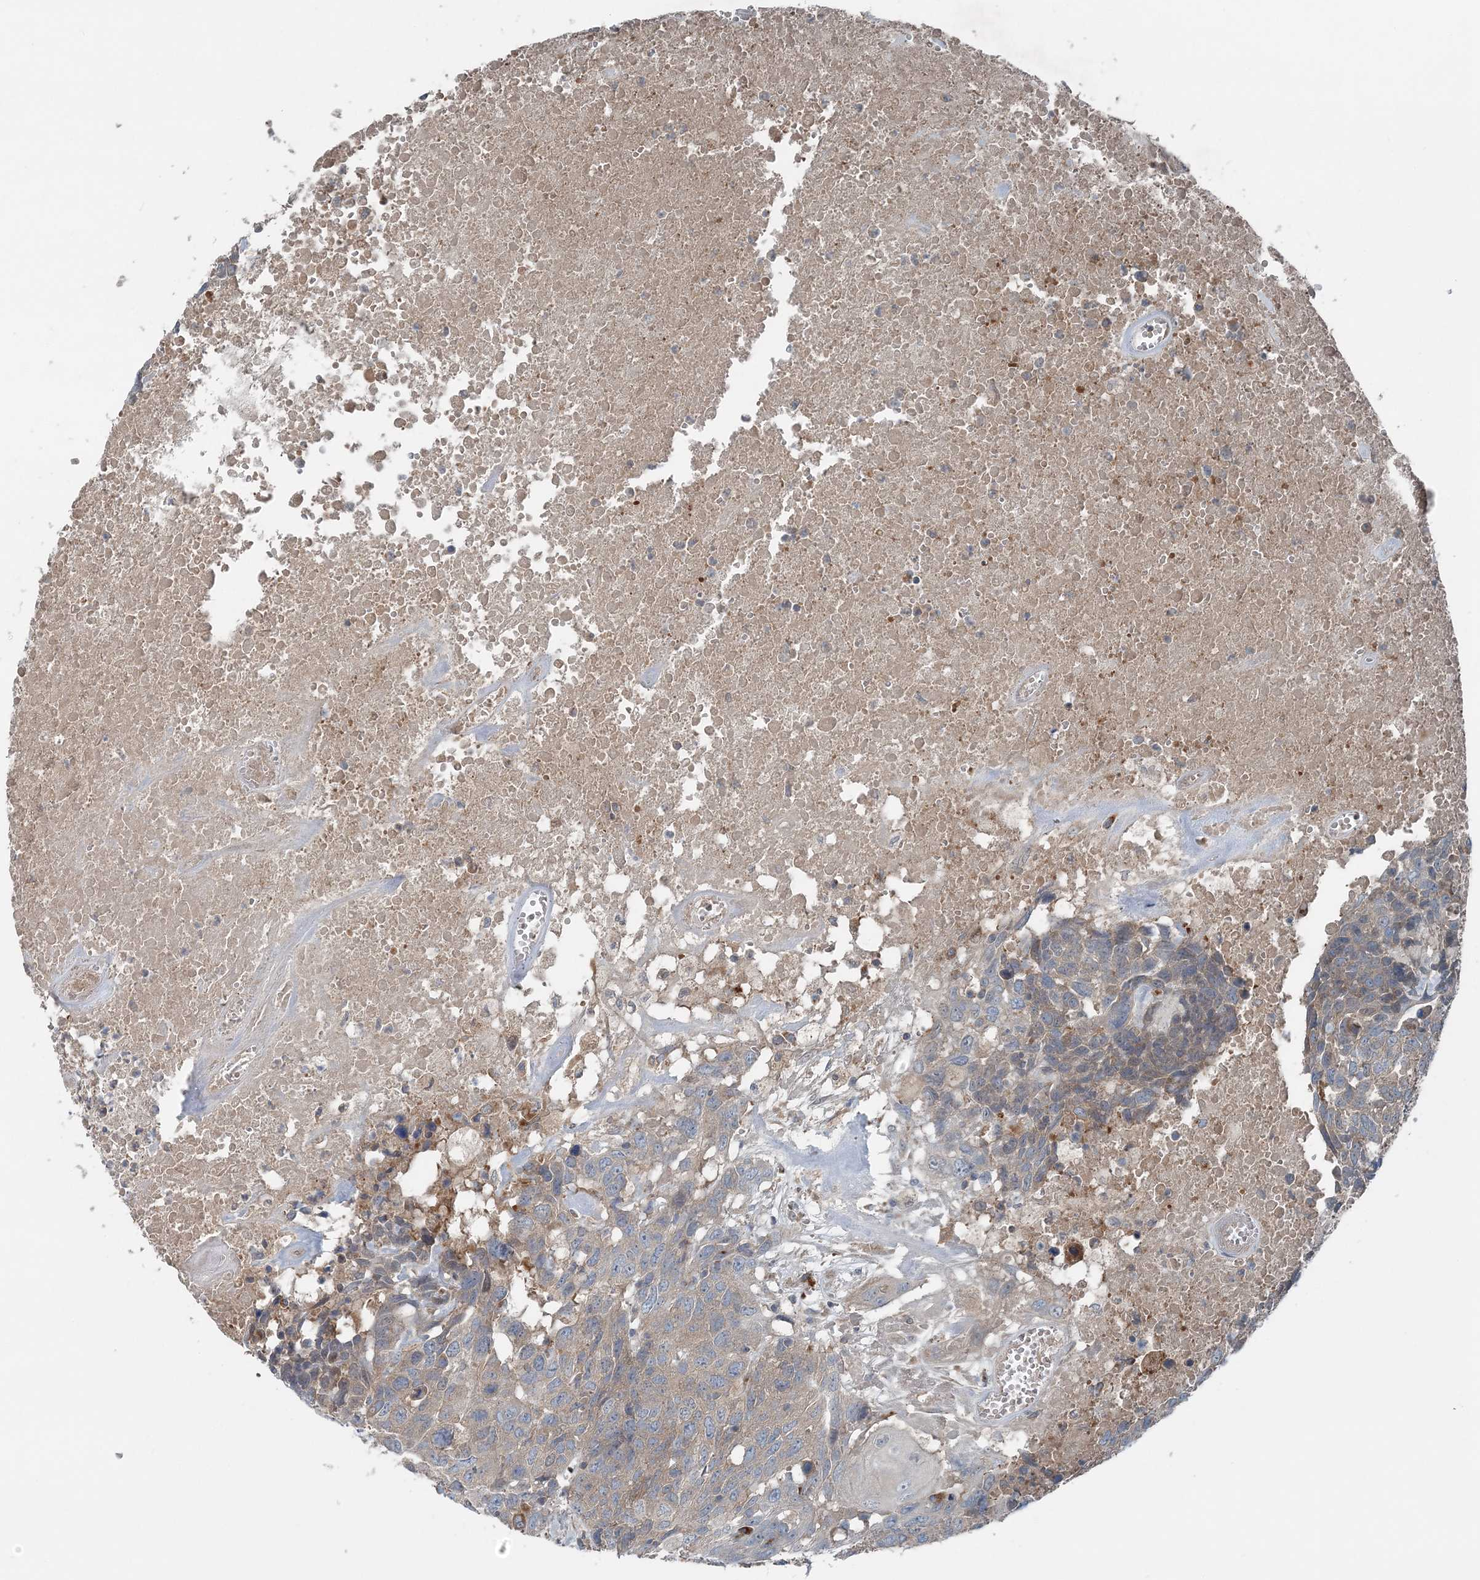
{"staining": {"intensity": "weak", "quantity": "<25%", "location": "cytoplasmic/membranous"}, "tissue": "head and neck cancer", "cell_type": "Tumor cells", "image_type": "cancer", "snomed": [{"axis": "morphology", "description": "Squamous cell carcinoma, NOS"}, {"axis": "topography", "description": "Head-Neck"}], "caption": "This is a image of immunohistochemistry (IHC) staining of head and neck cancer (squamous cell carcinoma), which shows no expression in tumor cells.", "gene": "ASNSD1", "patient": {"sex": "male", "age": 66}}